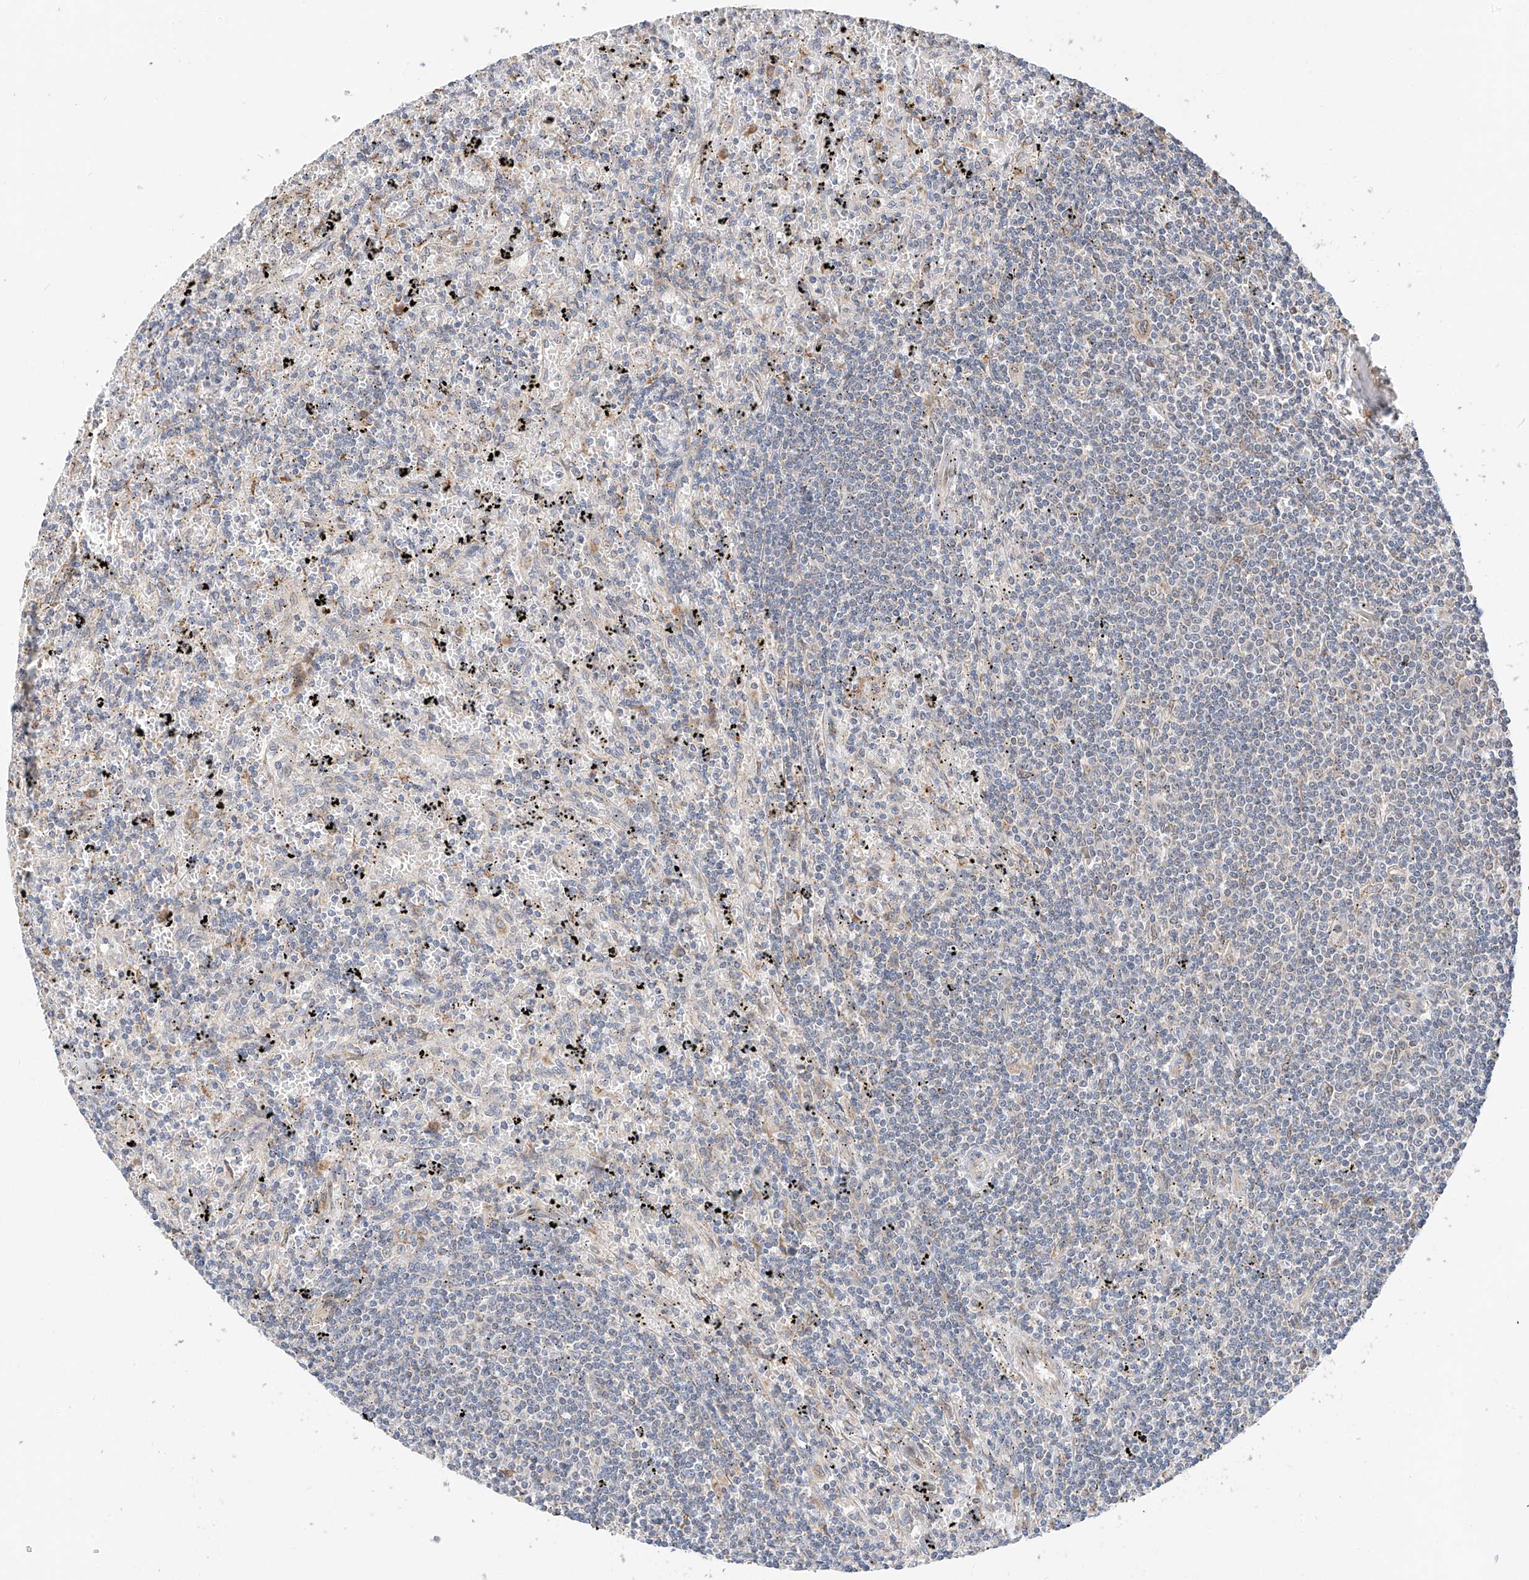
{"staining": {"intensity": "negative", "quantity": "none", "location": "none"}, "tissue": "lymphoma", "cell_type": "Tumor cells", "image_type": "cancer", "snomed": [{"axis": "morphology", "description": "Malignant lymphoma, non-Hodgkin's type, Low grade"}, {"axis": "topography", "description": "Spleen"}], "caption": "Low-grade malignant lymphoma, non-Hodgkin's type was stained to show a protein in brown. There is no significant staining in tumor cells.", "gene": "PPA2", "patient": {"sex": "male", "age": 76}}